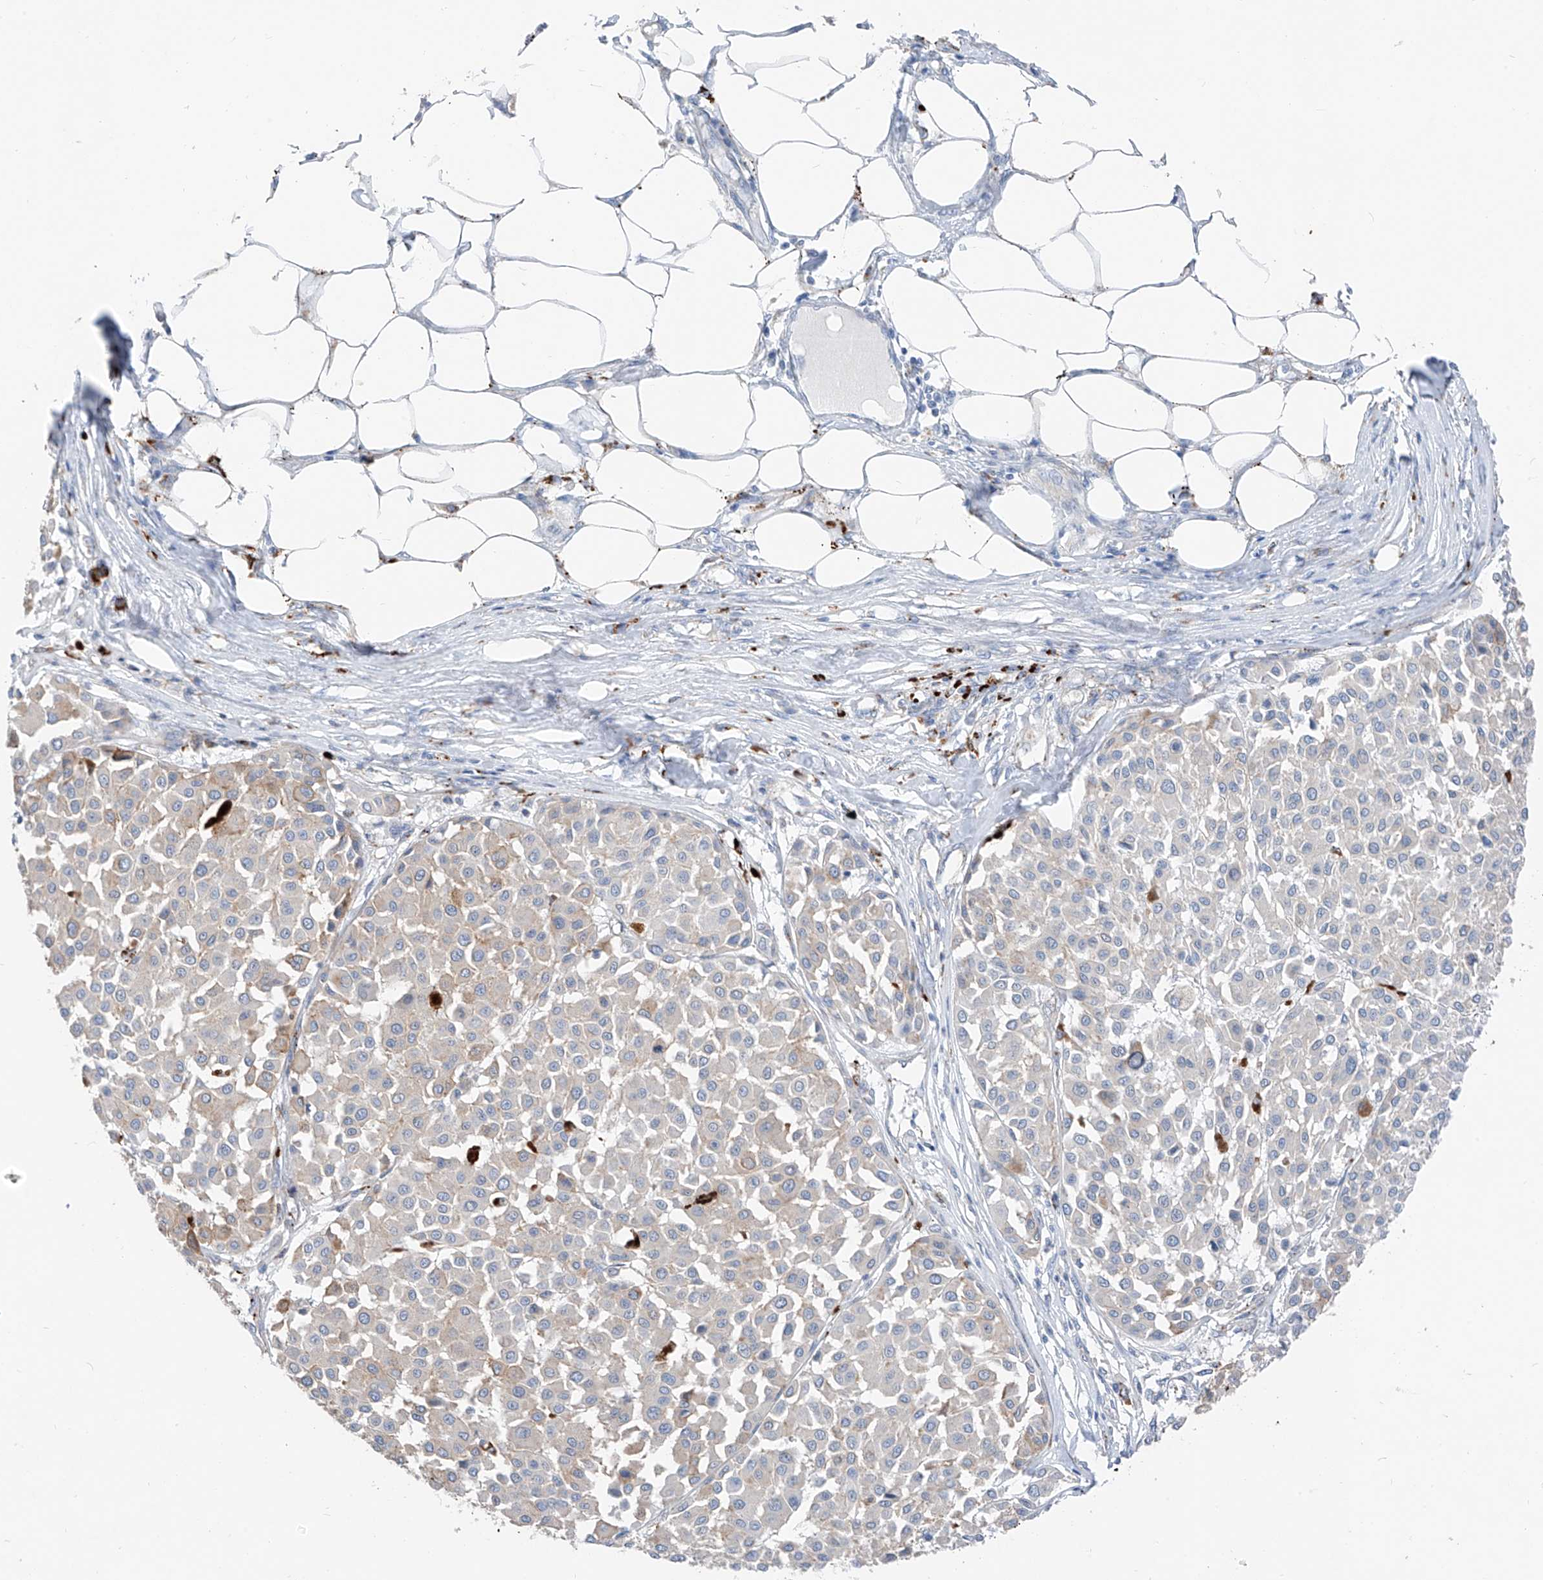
{"staining": {"intensity": "moderate", "quantity": "<25%", "location": "cytoplasmic/membranous"}, "tissue": "melanoma", "cell_type": "Tumor cells", "image_type": "cancer", "snomed": [{"axis": "morphology", "description": "Malignant melanoma, Metastatic site"}, {"axis": "topography", "description": "Soft tissue"}], "caption": "Immunohistochemical staining of melanoma displays low levels of moderate cytoplasmic/membranous protein expression in about <25% of tumor cells.", "gene": "GPR137C", "patient": {"sex": "male", "age": 41}}